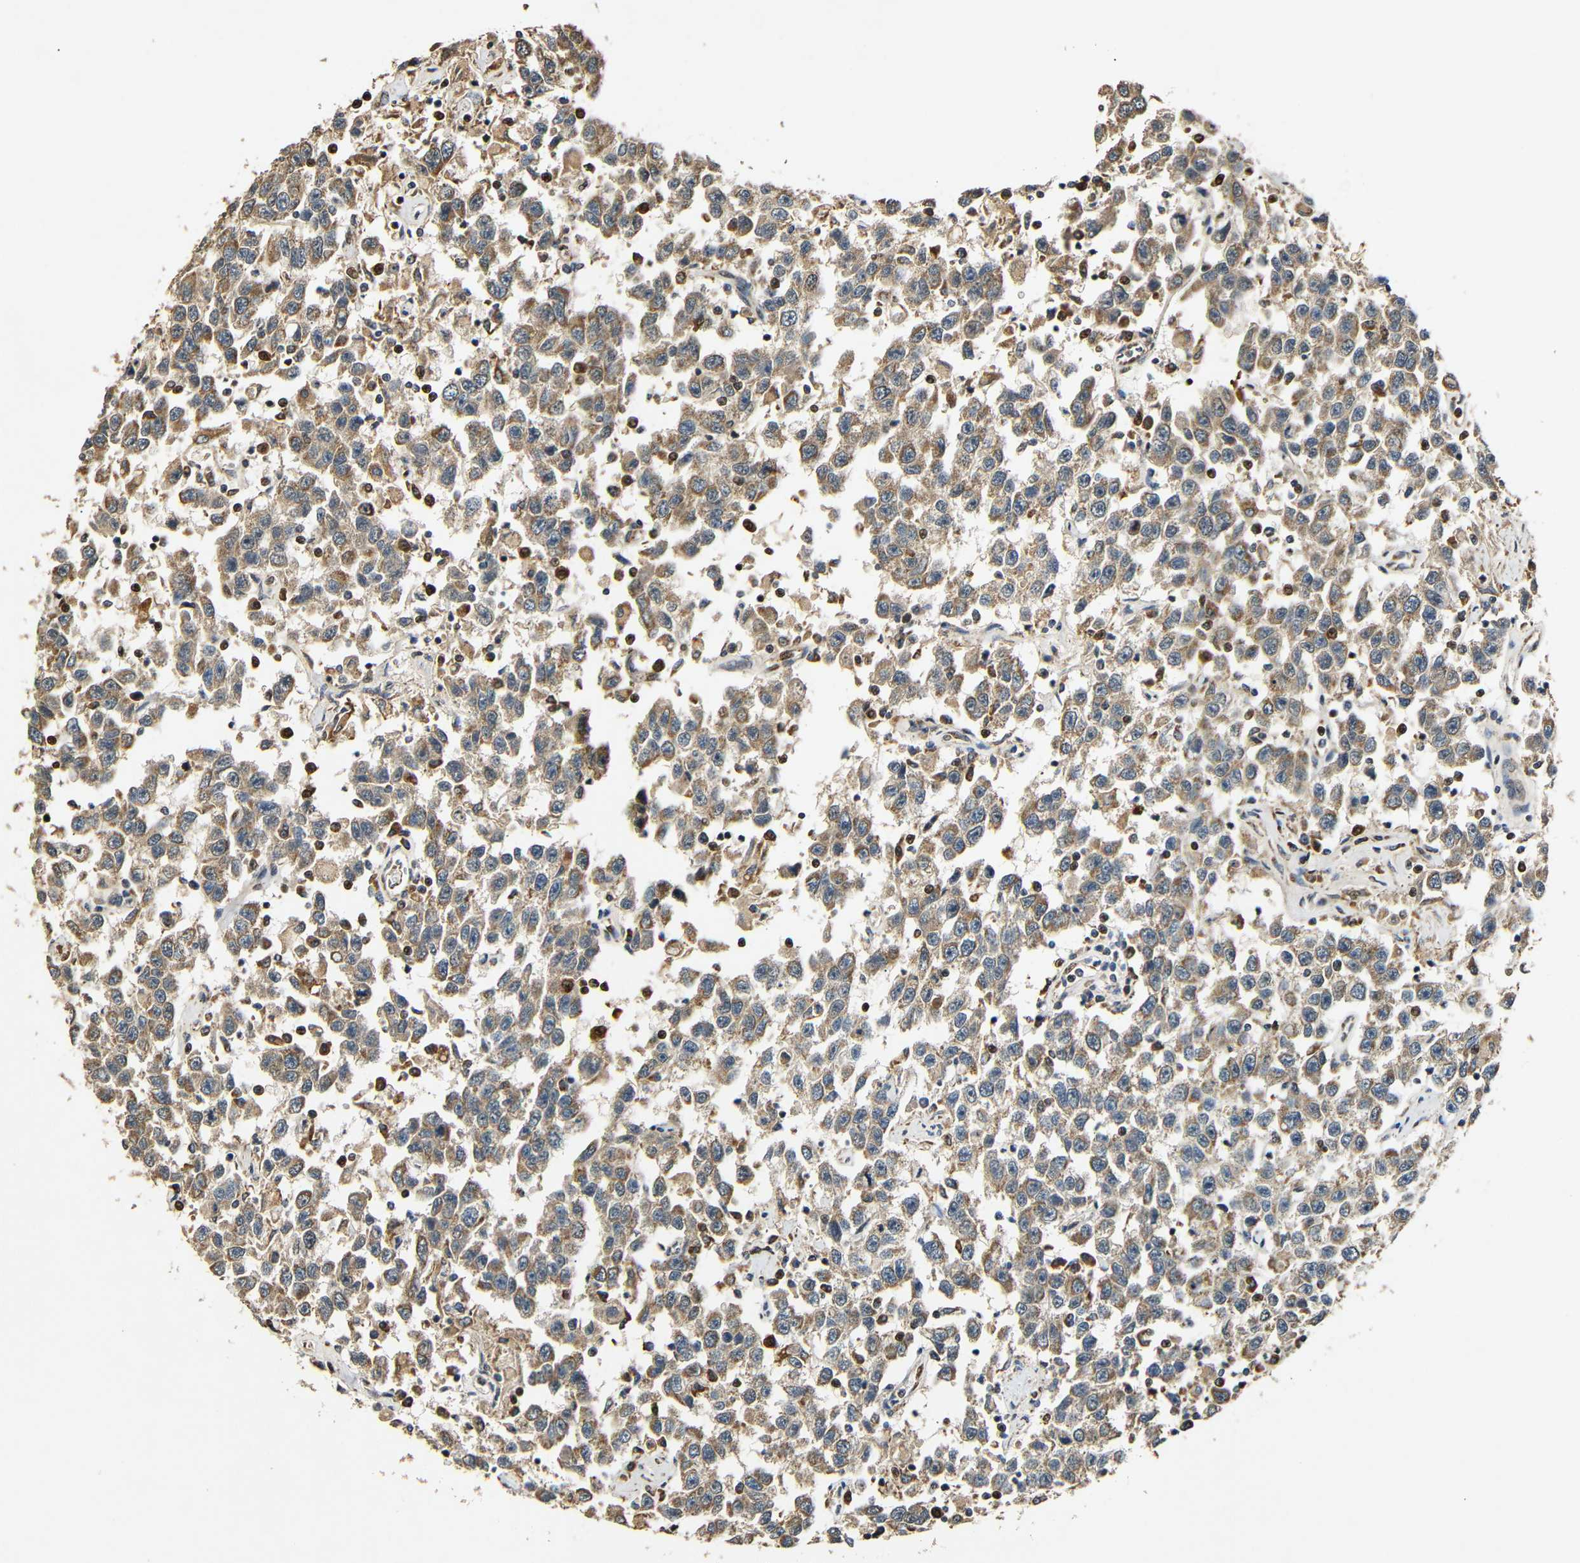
{"staining": {"intensity": "moderate", "quantity": ">75%", "location": "cytoplasmic/membranous"}, "tissue": "testis cancer", "cell_type": "Tumor cells", "image_type": "cancer", "snomed": [{"axis": "morphology", "description": "Seminoma, NOS"}, {"axis": "topography", "description": "Testis"}], "caption": "Immunohistochemical staining of human testis cancer exhibits medium levels of moderate cytoplasmic/membranous protein positivity in approximately >75% of tumor cells. The protein of interest is stained brown, and the nuclei are stained in blue (DAB (3,3'-diaminobenzidine) IHC with brightfield microscopy, high magnification).", "gene": "KAZALD1", "patient": {"sex": "male", "age": 41}}